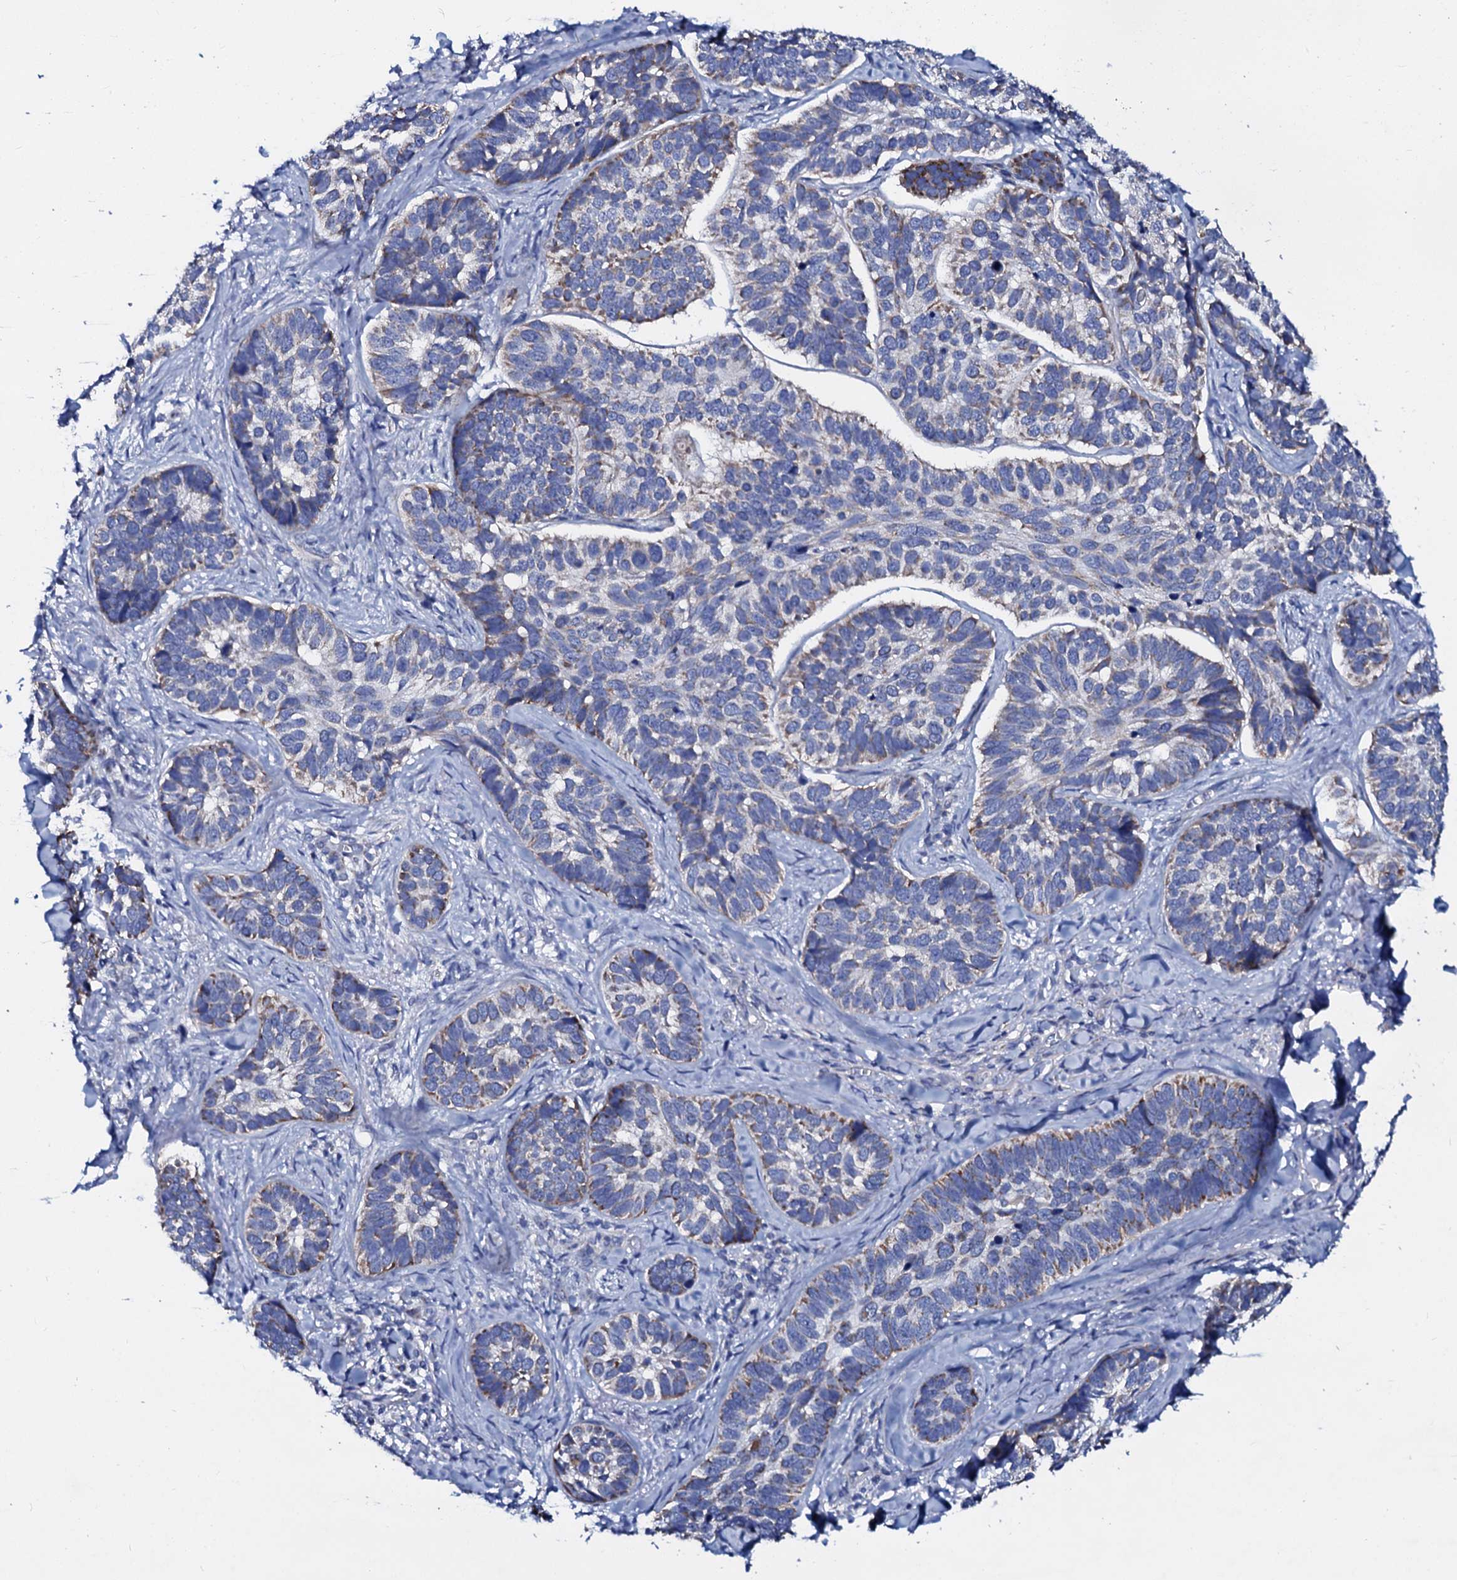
{"staining": {"intensity": "moderate", "quantity": "25%-75%", "location": "cytoplasmic/membranous"}, "tissue": "skin cancer", "cell_type": "Tumor cells", "image_type": "cancer", "snomed": [{"axis": "morphology", "description": "Basal cell carcinoma"}, {"axis": "topography", "description": "Skin"}], "caption": "Tumor cells demonstrate medium levels of moderate cytoplasmic/membranous positivity in approximately 25%-75% of cells in human basal cell carcinoma (skin).", "gene": "SLC37A4", "patient": {"sex": "male", "age": 62}}